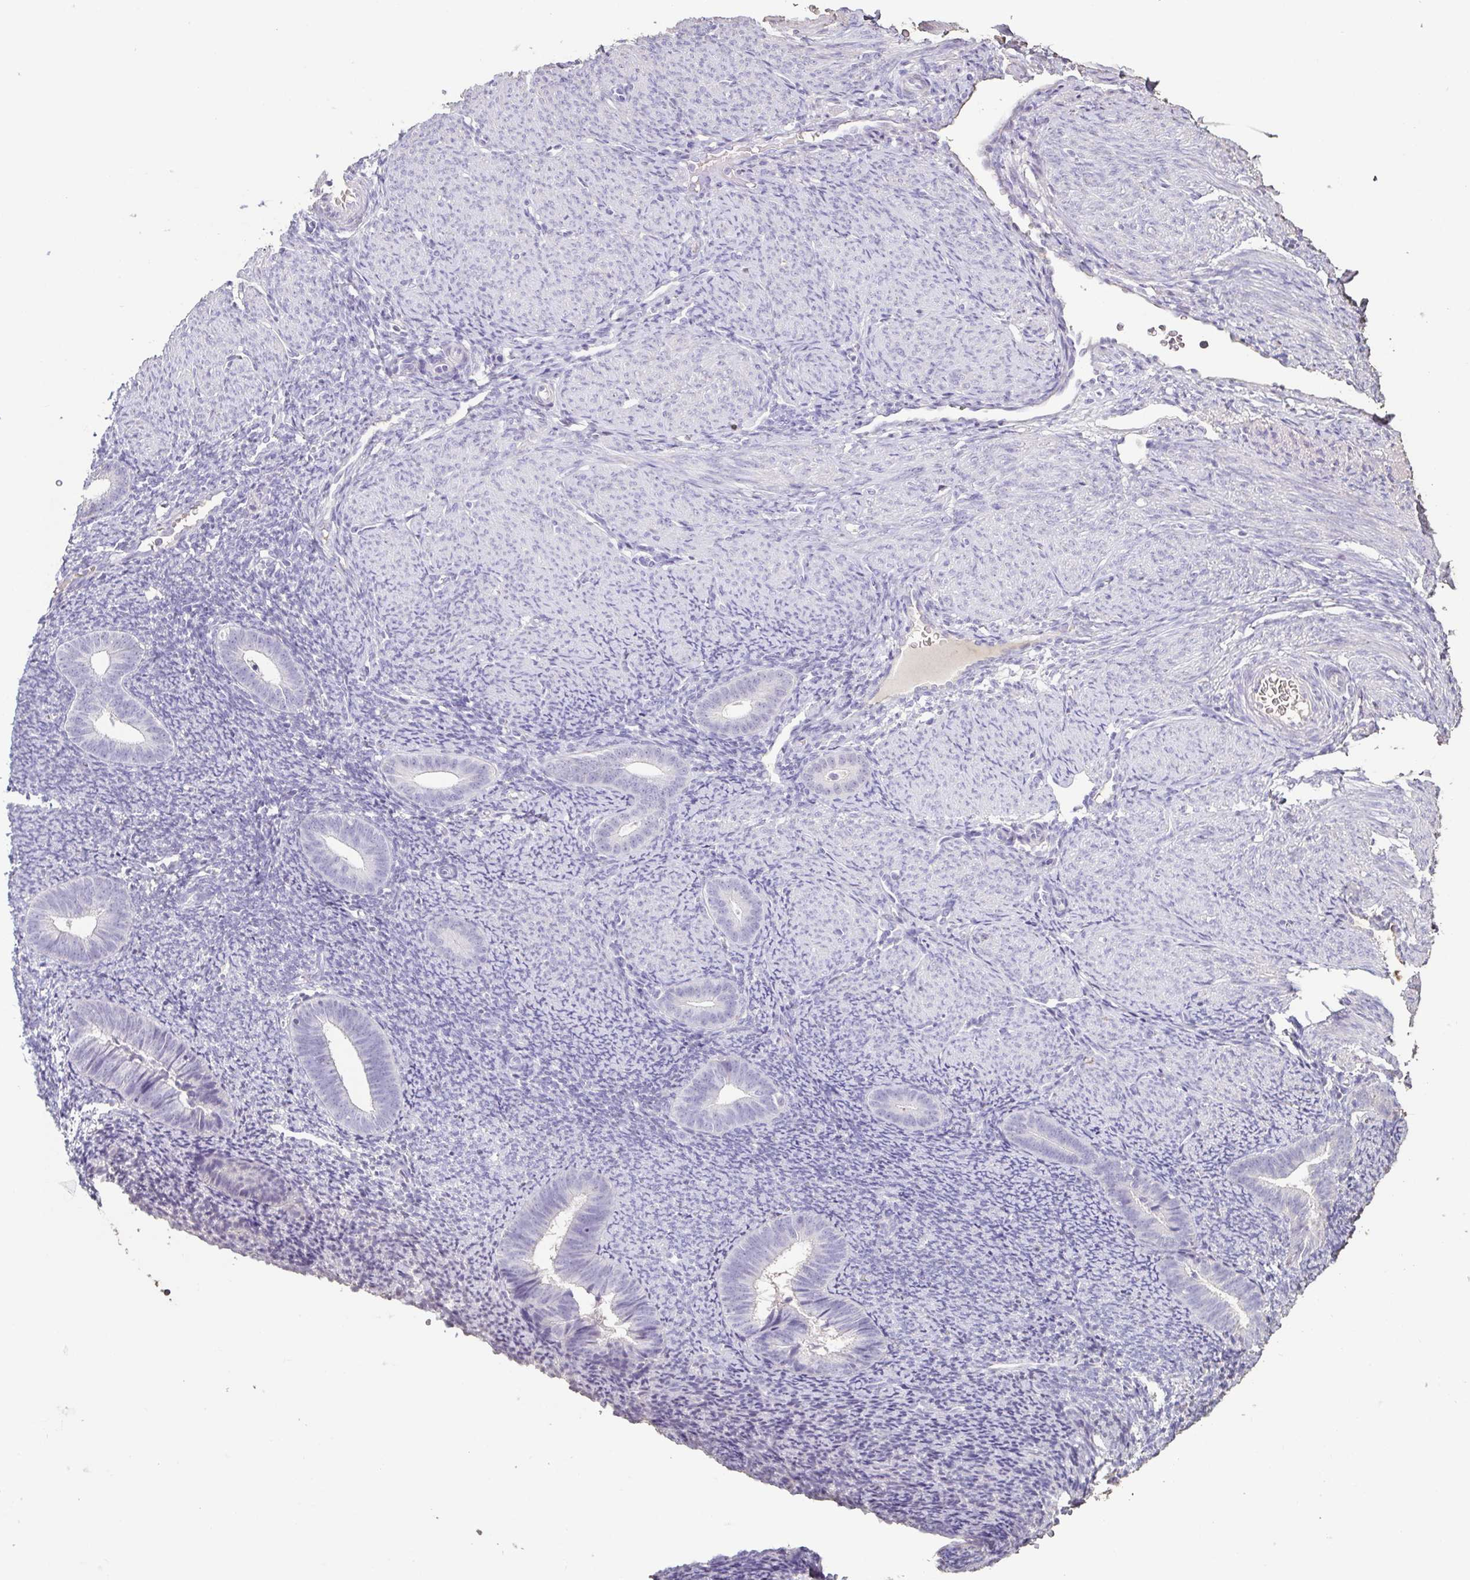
{"staining": {"intensity": "negative", "quantity": "none", "location": "none"}, "tissue": "endometrium", "cell_type": "Cells in endometrial stroma", "image_type": "normal", "snomed": [{"axis": "morphology", "description": "Normal tissue, NOS"}, {"axis": "topography", "description": "Endometrium"}], "caption": "IHC photomicrograph of benign endometrium stained for a protein (brown), which shows no staining in cells in endometrial stroma.", "gene": "BPIFA2", "patient": {"sex": "female", "age": 39}}